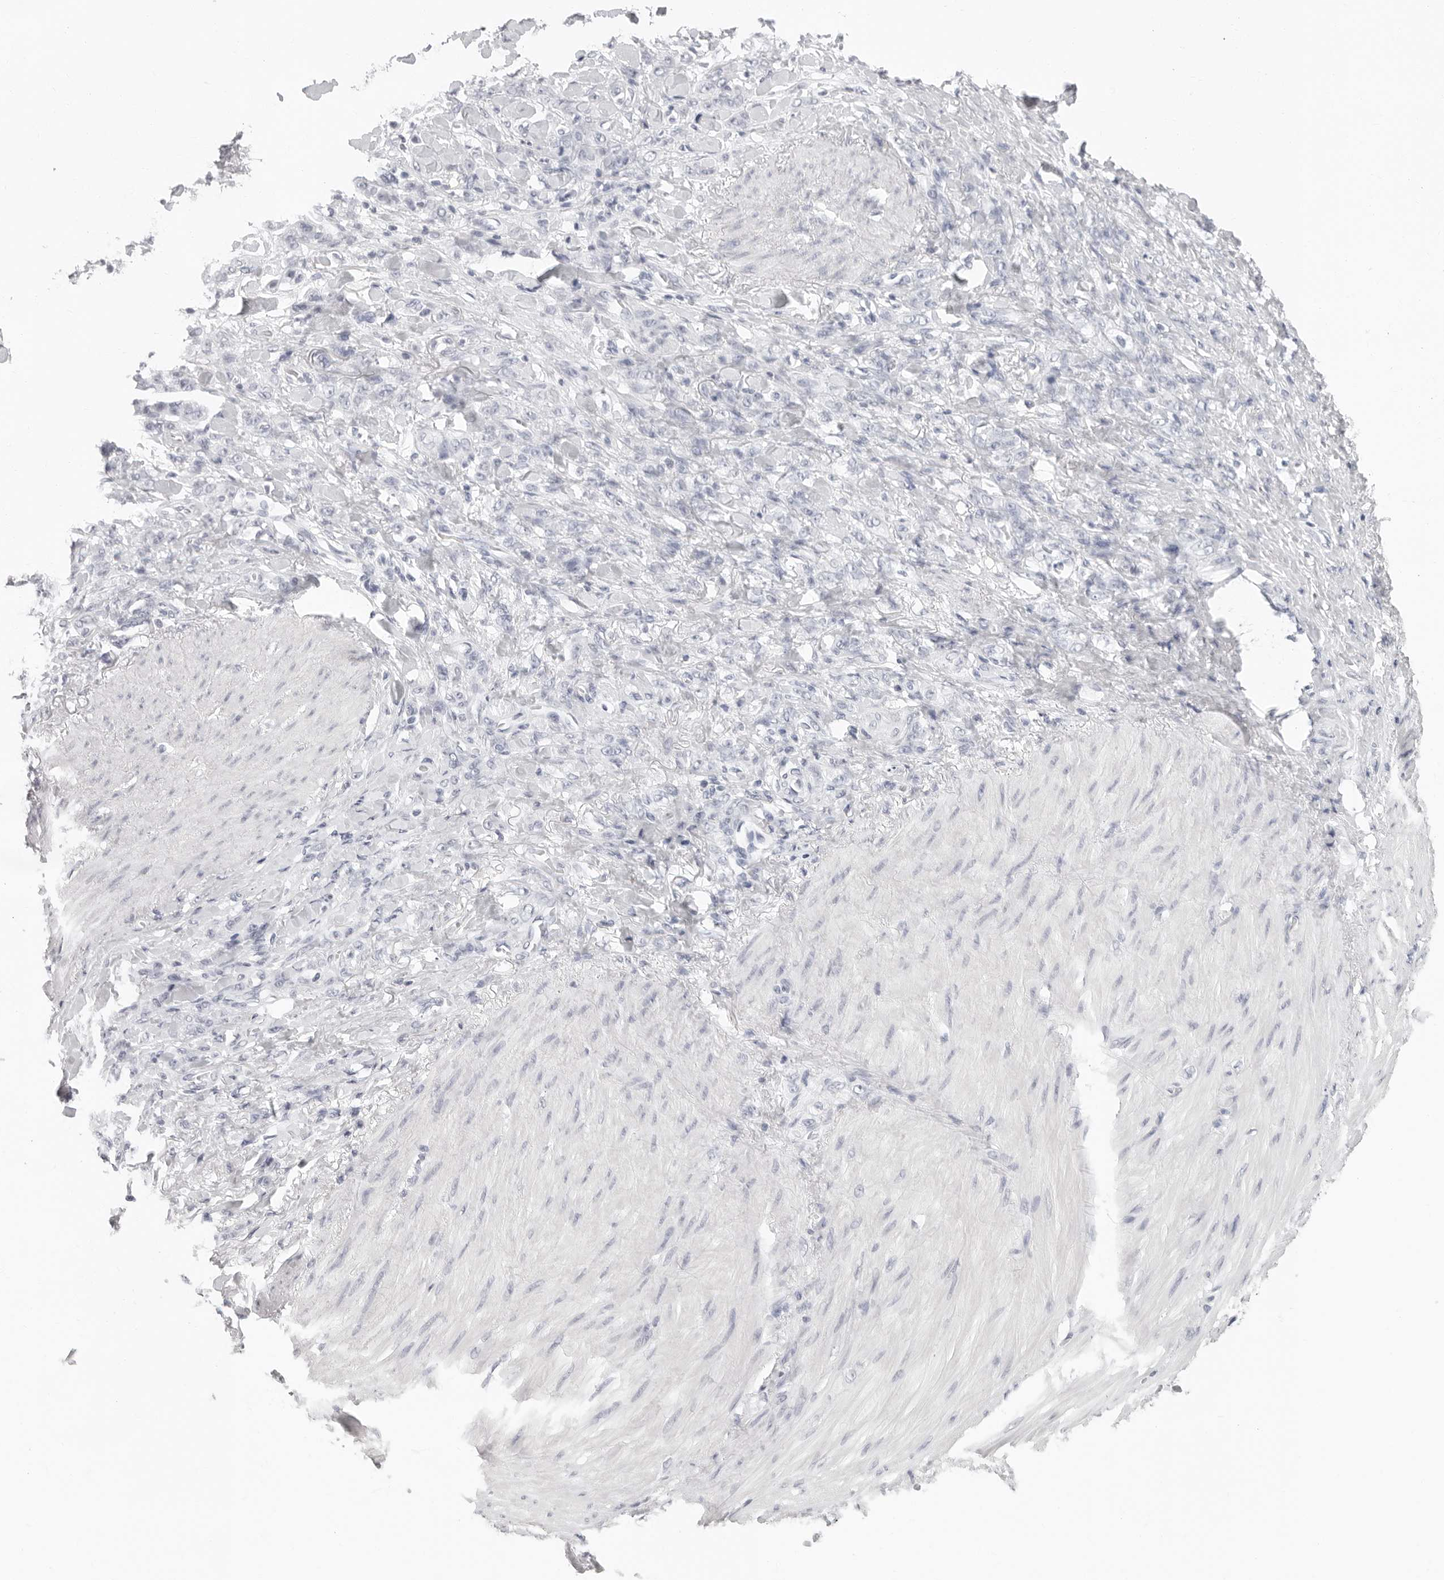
{"staining": {"intensity": "negative", "quantity": "none", "location": "none"}, "tissue": "stomach cancer", "cell_type": "Tumor cells", "image_type": "cancer", "snomed": [{"axis": "morphology", "description": "Normal tissue, NOS"}, {"axis": "morphology", "description": "Adenocarcinoma, NOS"}, {"axis": "topography", "description": "Stomach"}], "caption": "An image of human adenocarcinoma (stomach) is negative for staining in tumor cells.", "gene": "AGMAT", "patient": {"sex": "male", "age": 82}}